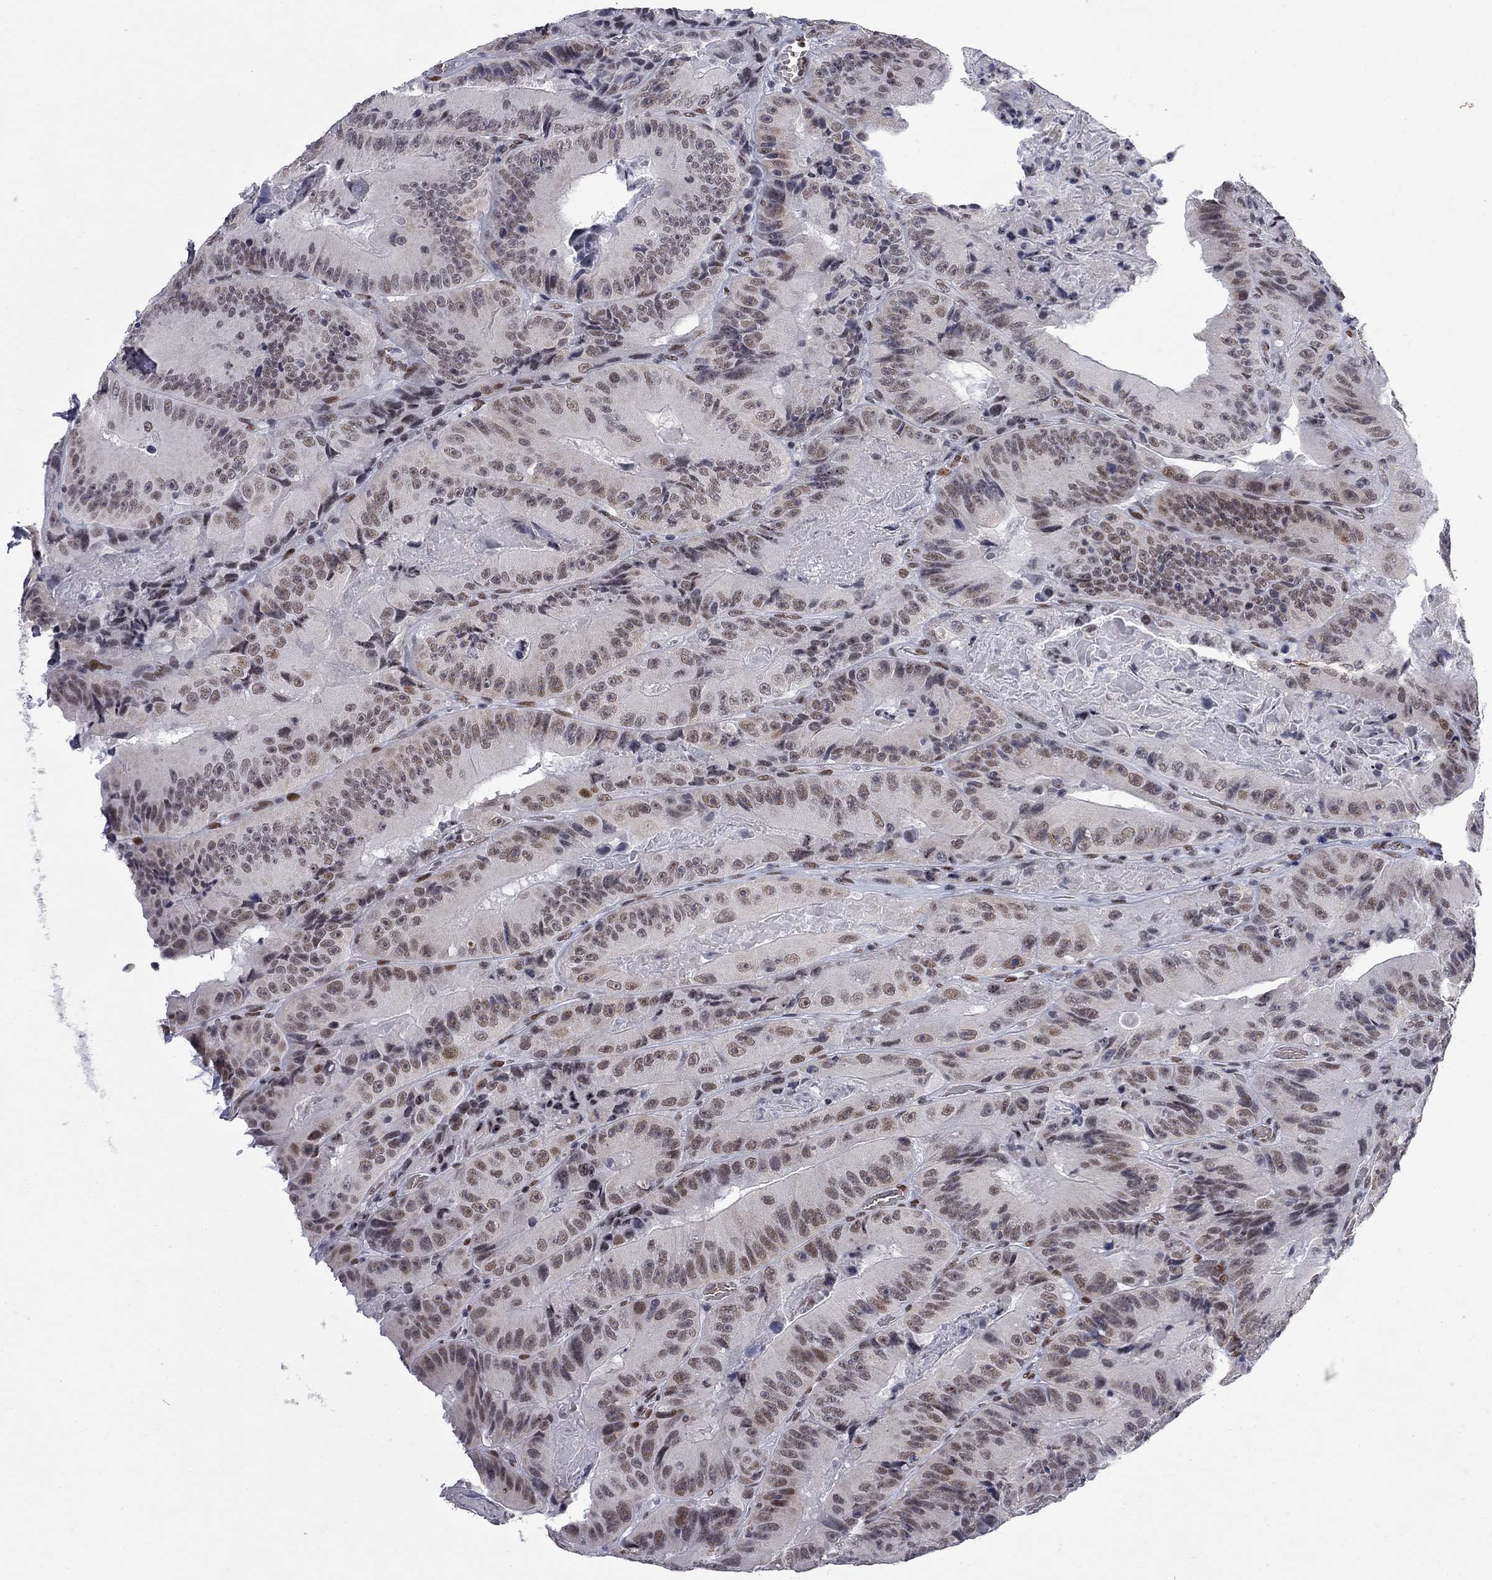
{"staining": {"intensity": "moderate", "quantity": "<25%", "location": "nuclear"}, "tissue": "colorectal cancer", "cell_type": "Tumor cells", "image_type": "cancer", "snomed": [{"axis": "morphology", "description": "Adenocarcinoma, NOS"}, {"axis": "topography", "description": "Colon"}], "caption": "Adenocarcinoma (colorectal) stained for a protein (brown) shows moderate nuclear positive staining in about <25% of tumor cells.", "gene": "ZBTB47", "patient": {"sex": "female", "age": 86}}